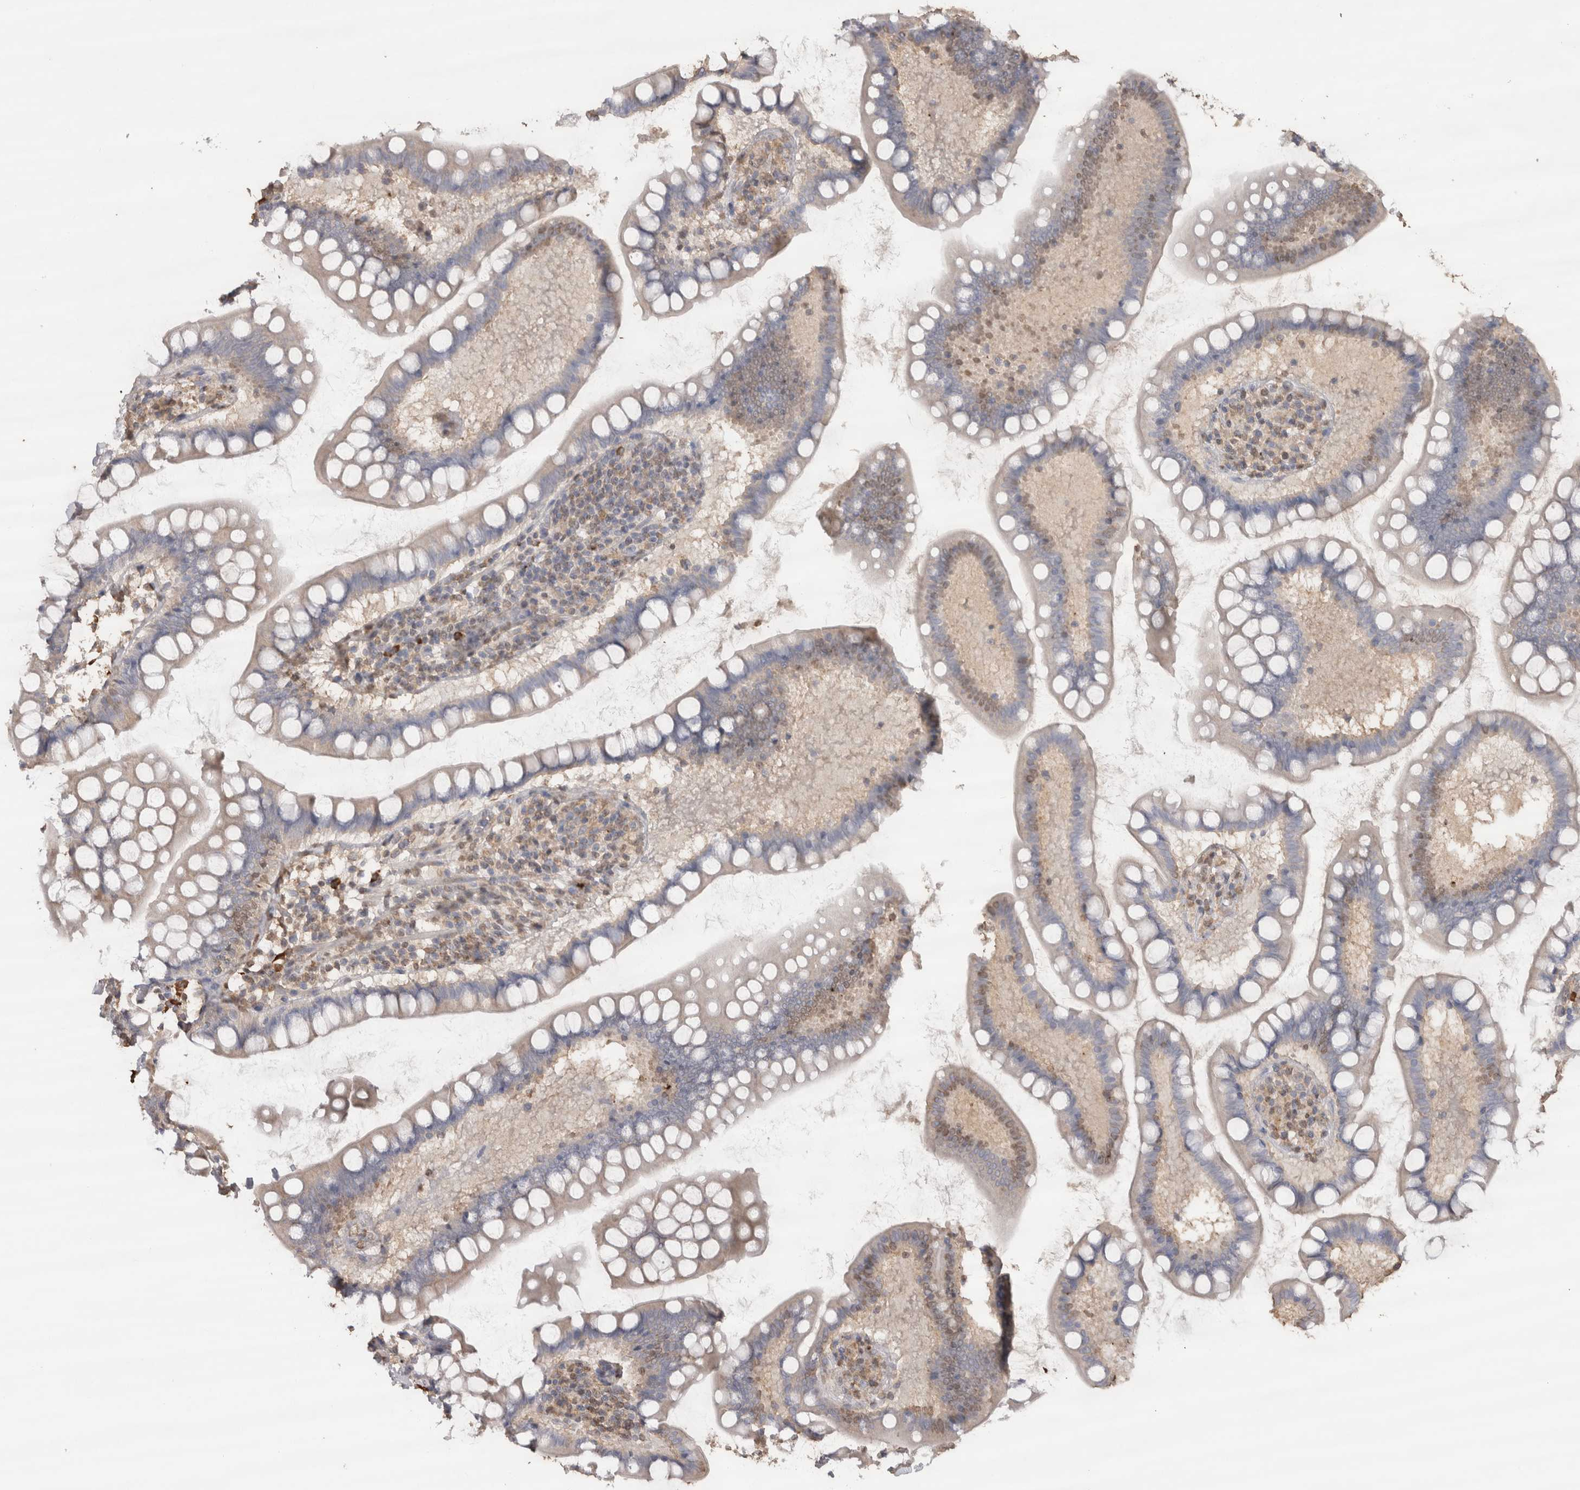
{"staining": {"intensity": "weak", "quantity": ">75%", "location": "cytoplasmic/membranous,nuclear"}, "tissue": "small intestine", "cell_type": "Glandular cells", "image_type": "normal", "snomed": [{"axis": "morphology", "description": "Normal tissue, NOS"}, {"axis": "topography", "description": "Small intestine"}], "caption": "An immunohistochemistry photomicrograph of normal tissue is shown. Protein staining in brown highlights weak cytoplasmic/membranous,nuclear positivity in small intestine within glandular cells. (DAB IHC with brightfield microscopy, high magnification).", "gene": "CRELD2", "patient": {"sex": "female", "age": 84}}